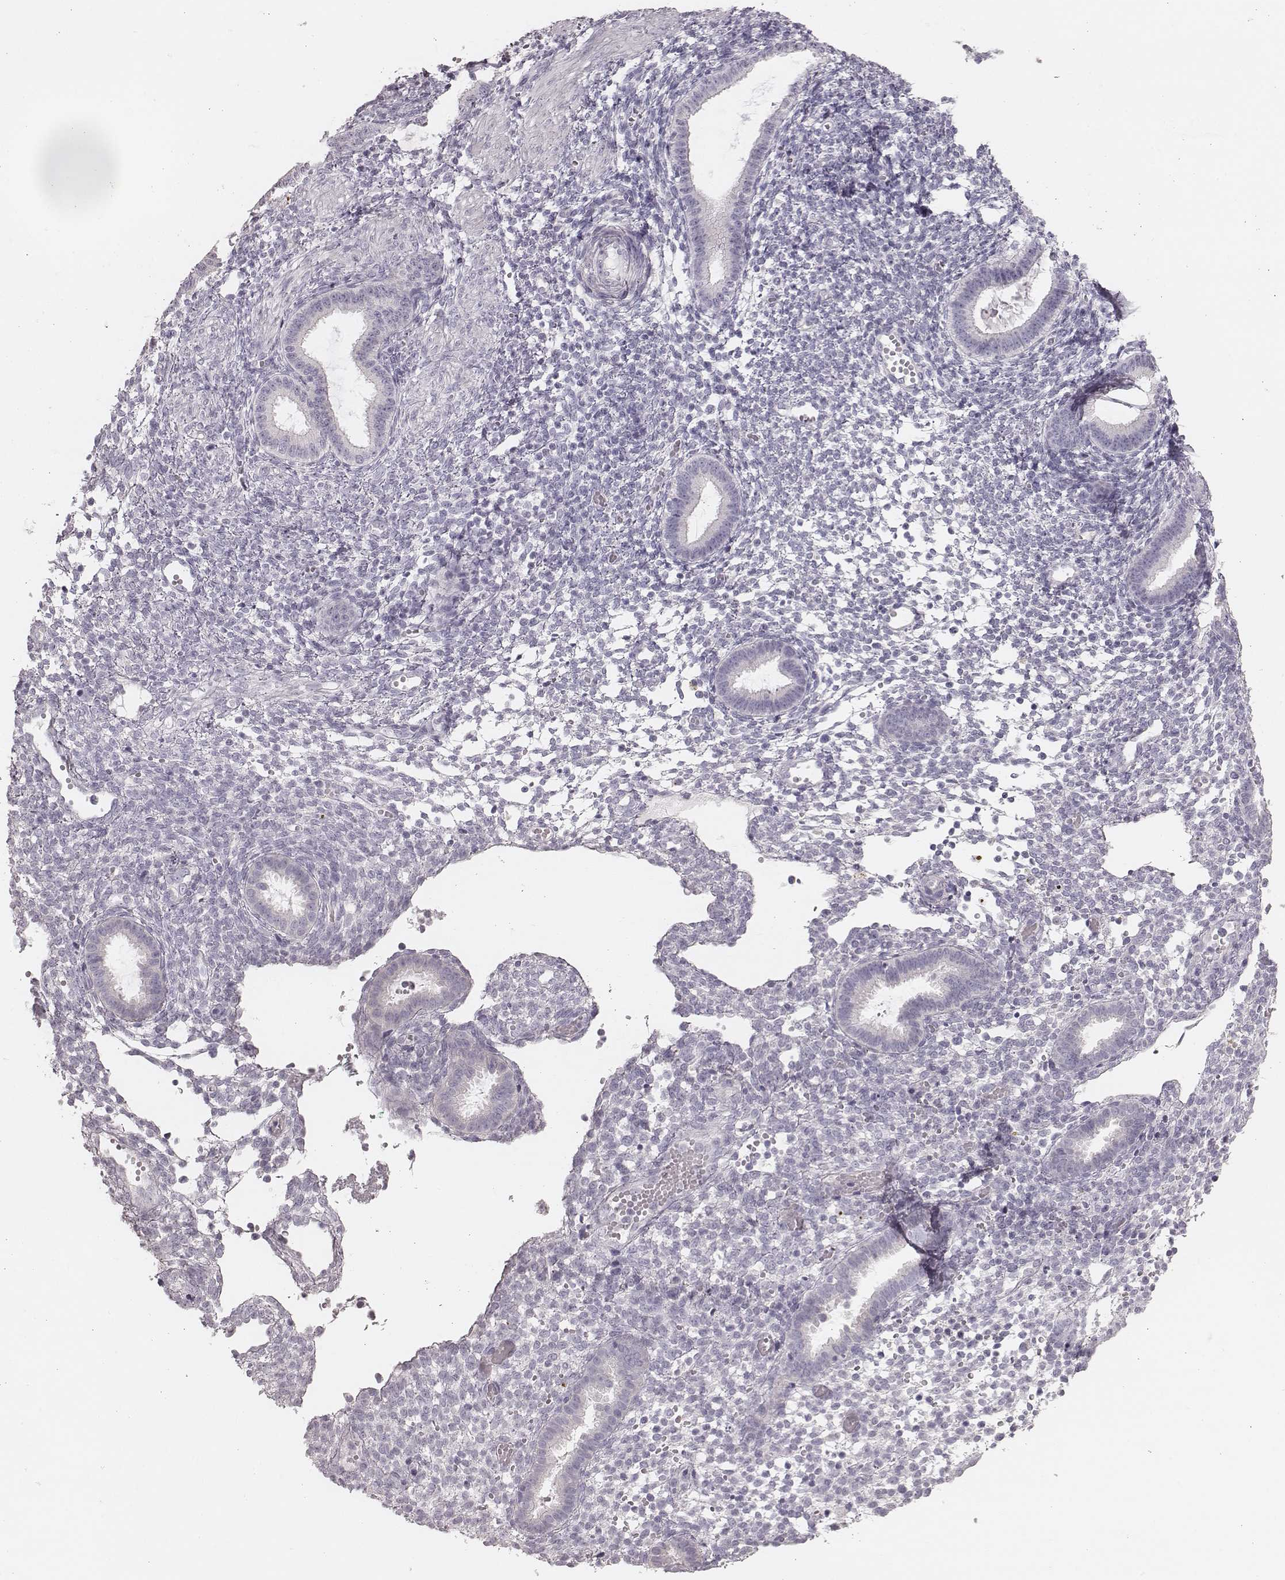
{"staining": {"intensity": "negative", "quantity": "none", "location": "none"}, "tissue": "endometrium", "cell_type": "Cells in endometrial stroma", "image_type": "normal", "snomed": [{"axis": "morphology", "description": "Normal tissue, NOS"}, {"axis": "topography", "description": "Endometrium"}], "caption": "A photomicrograph of endometrium stained for a protein reveals no brown staining in cells in endometrial stroma. (DAB (3,3'-diaminobenzidine) immunohistochemistry (IHC), high magnification).", "gene": "ZP4", "patient": {"sex": "female", "age": 36}}